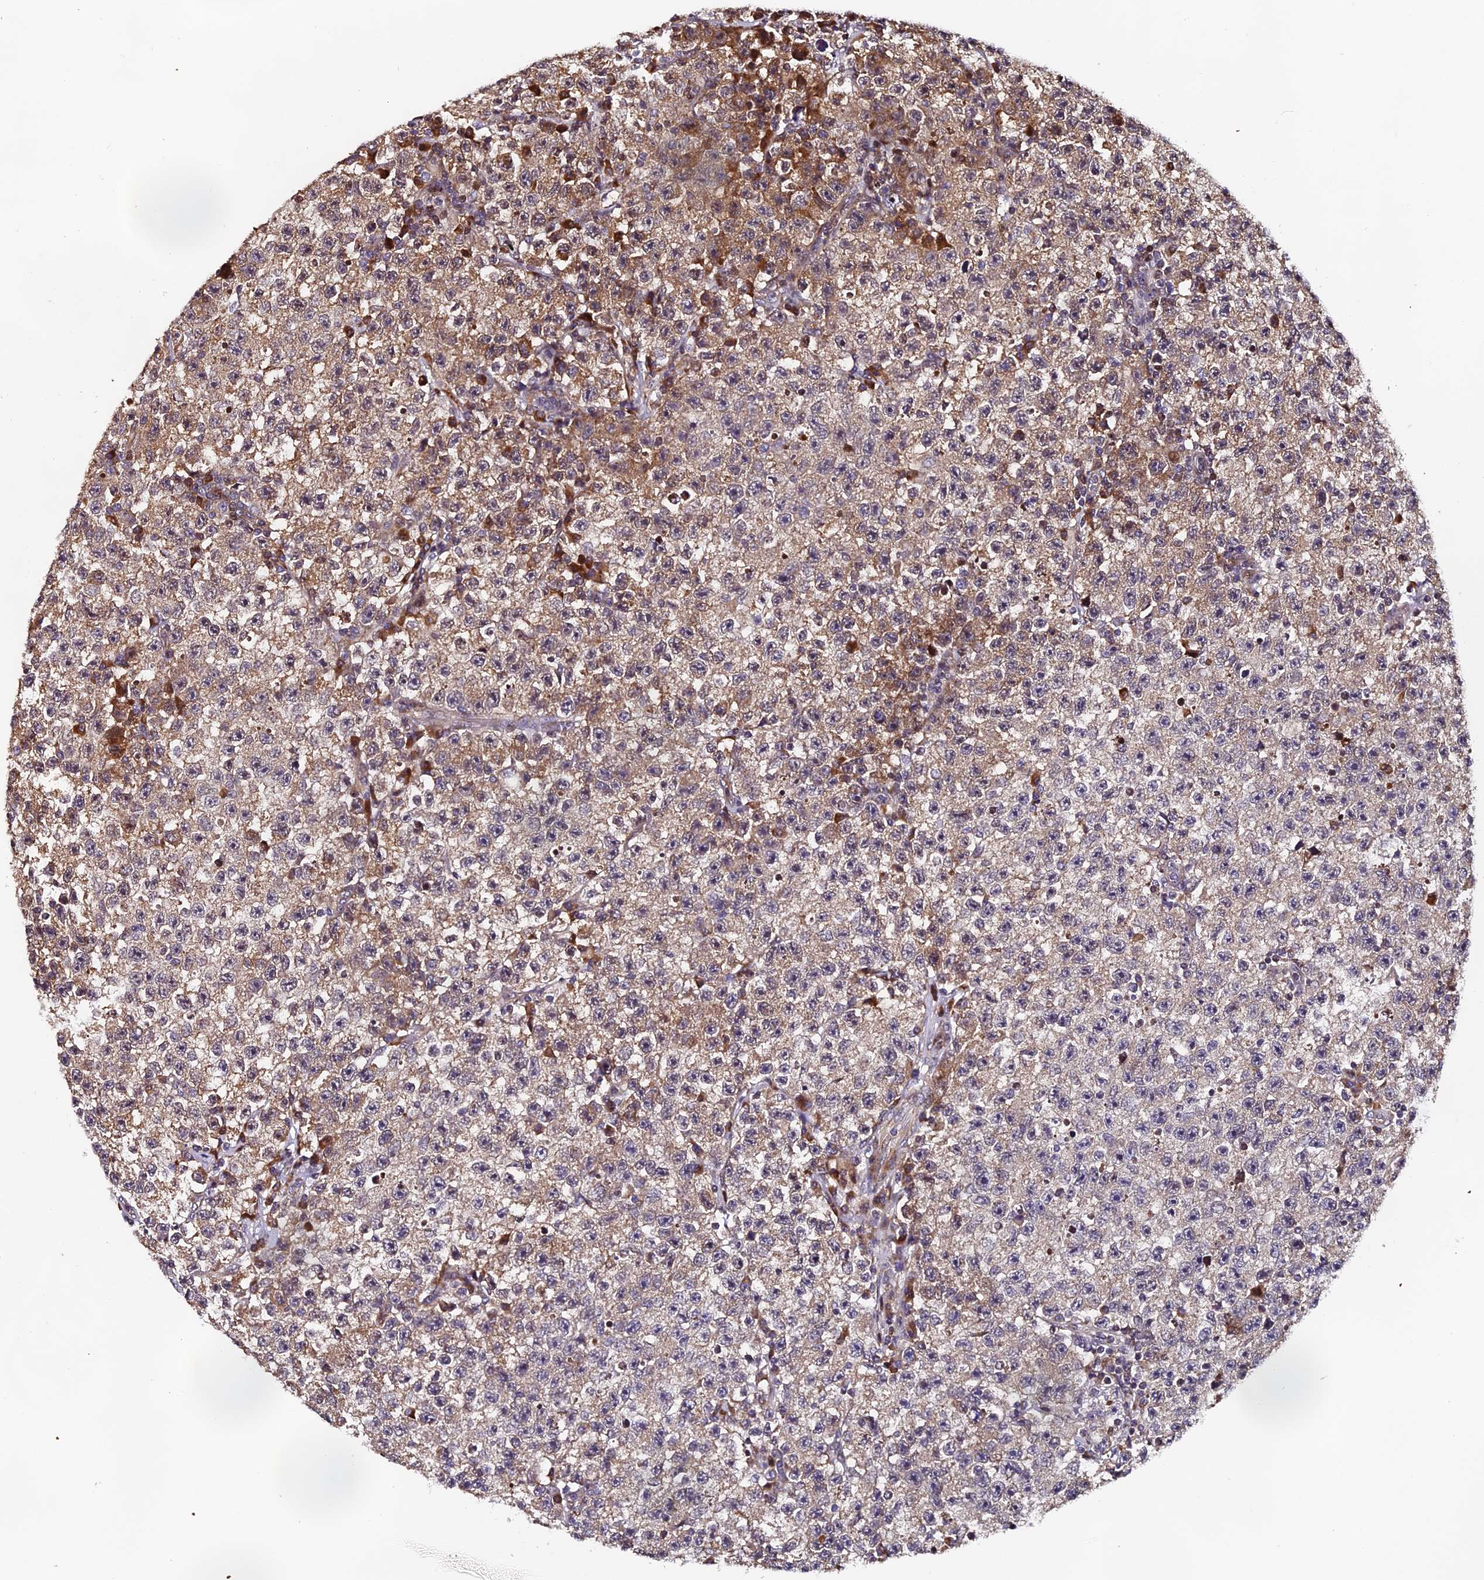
{"staining": {"intensity": "moderate", "quantity": "25%-75%", "location": "cytoplasmic/membranous"}, "tissue": "testis cancer", "cell_type": "Tumor cells", "image_type": "cancer", "snomed": [{"axis": "morphology", "description": "Seminoma, NOS"}, {"axis": "topography", "description": "Testis"}], "caption": "This micrograph exhibits IHC staining of human testis cancer, with medium moderate cytoplasmic/membranous staining in about 25%-75% of tumor cells.", "gene": "RAB28", "patient": {"sex": "male", "age": 22}}